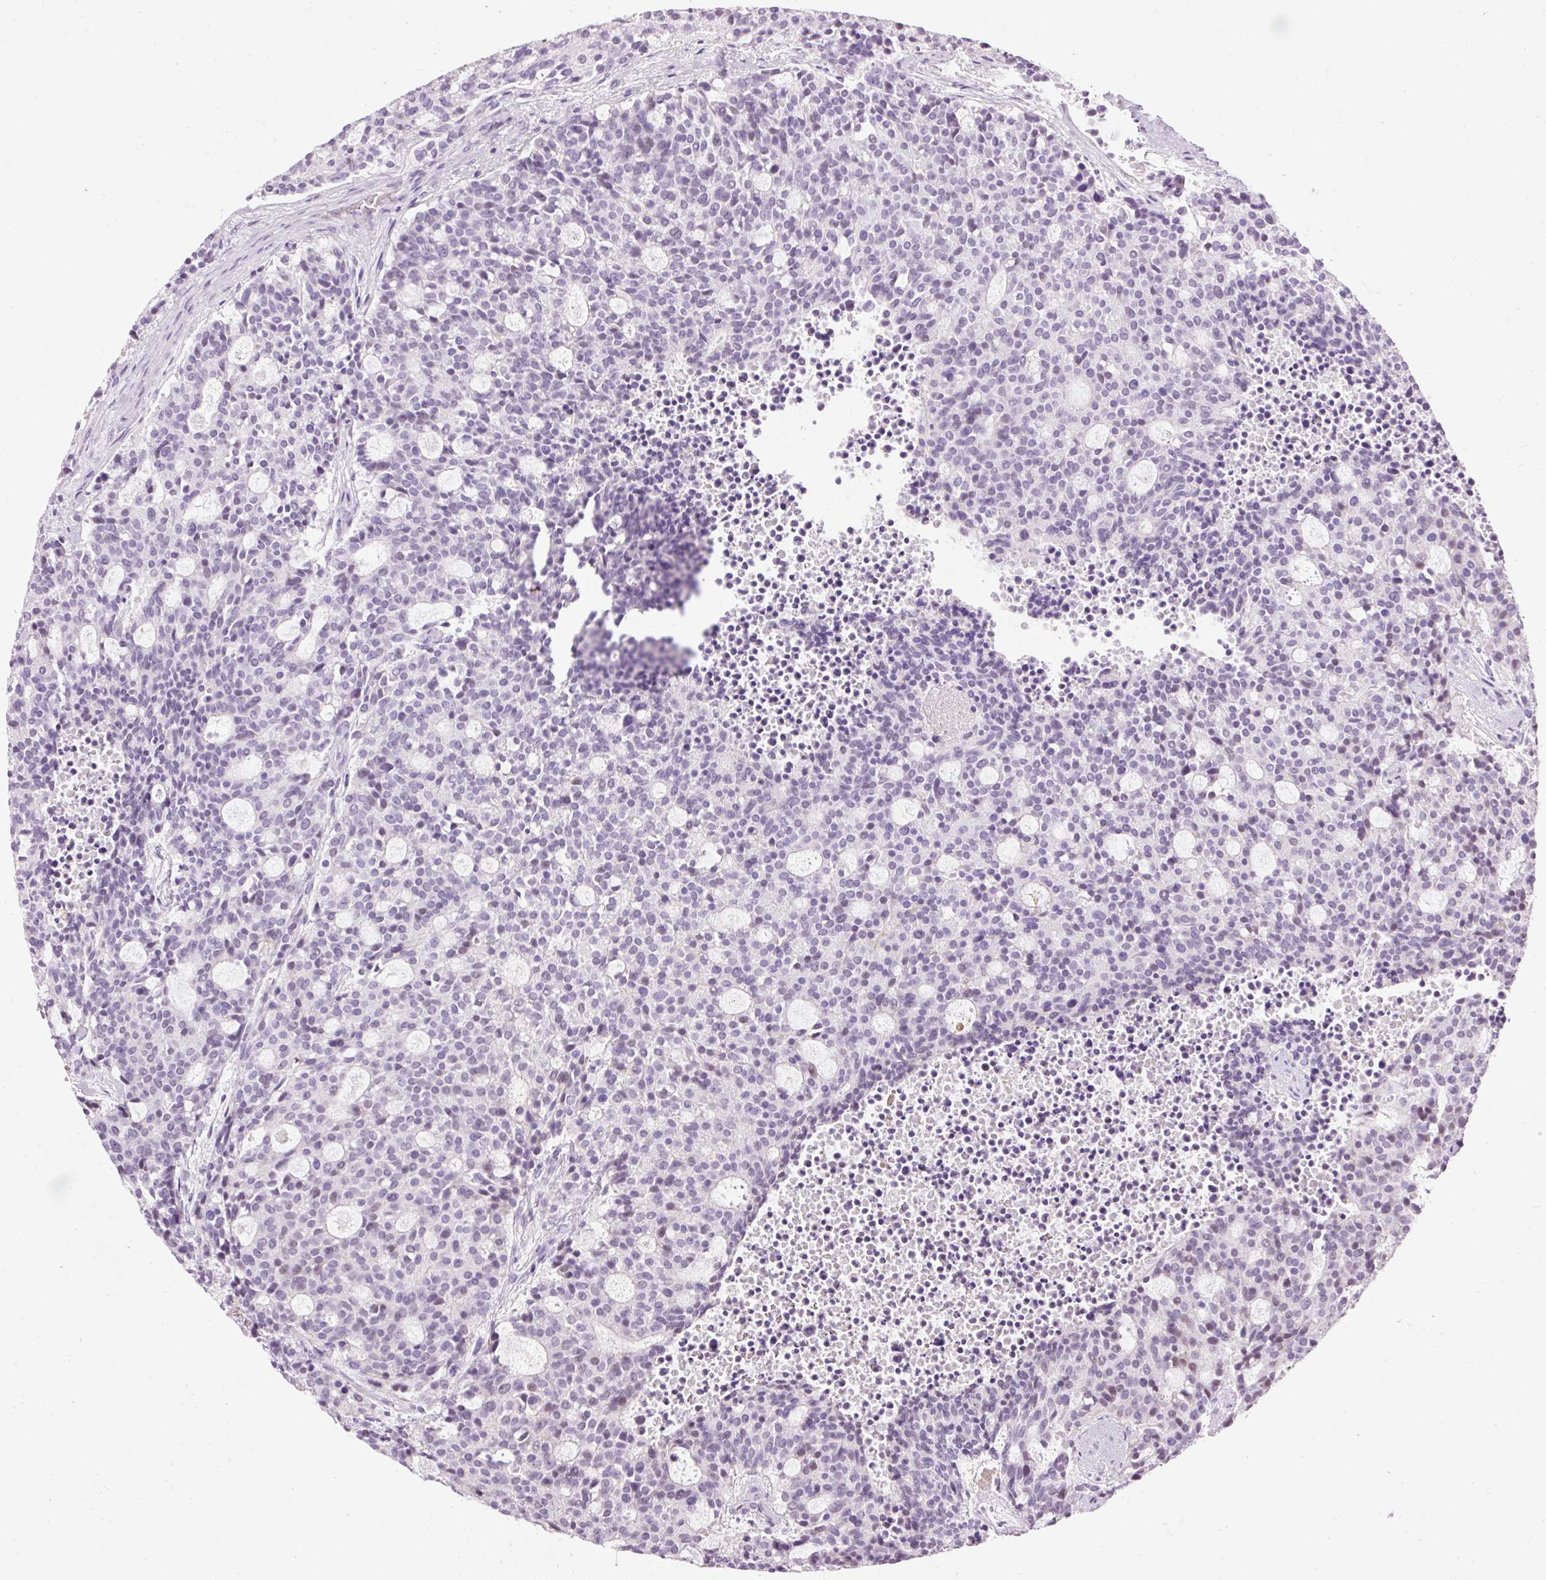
{"staining": {"intensity": "negative", "quantity": "none", "location": "none"}, "tissue": "carcinoid", "cell_type": "Tumor cells", "image_type": "cancer", "snomed": [{"axis": "morphology", "description": "Carcinoid, malignant, NOS"}, {"axis": "topography", "description": "Pancreas"}], "caption": "The immunohistochemistry (IHC) photomicrograph has no significant expression in tumor cells of carcinoid tissue.", "gene": "PDE6B", "patient": {"sex": "female", "age": 54}}